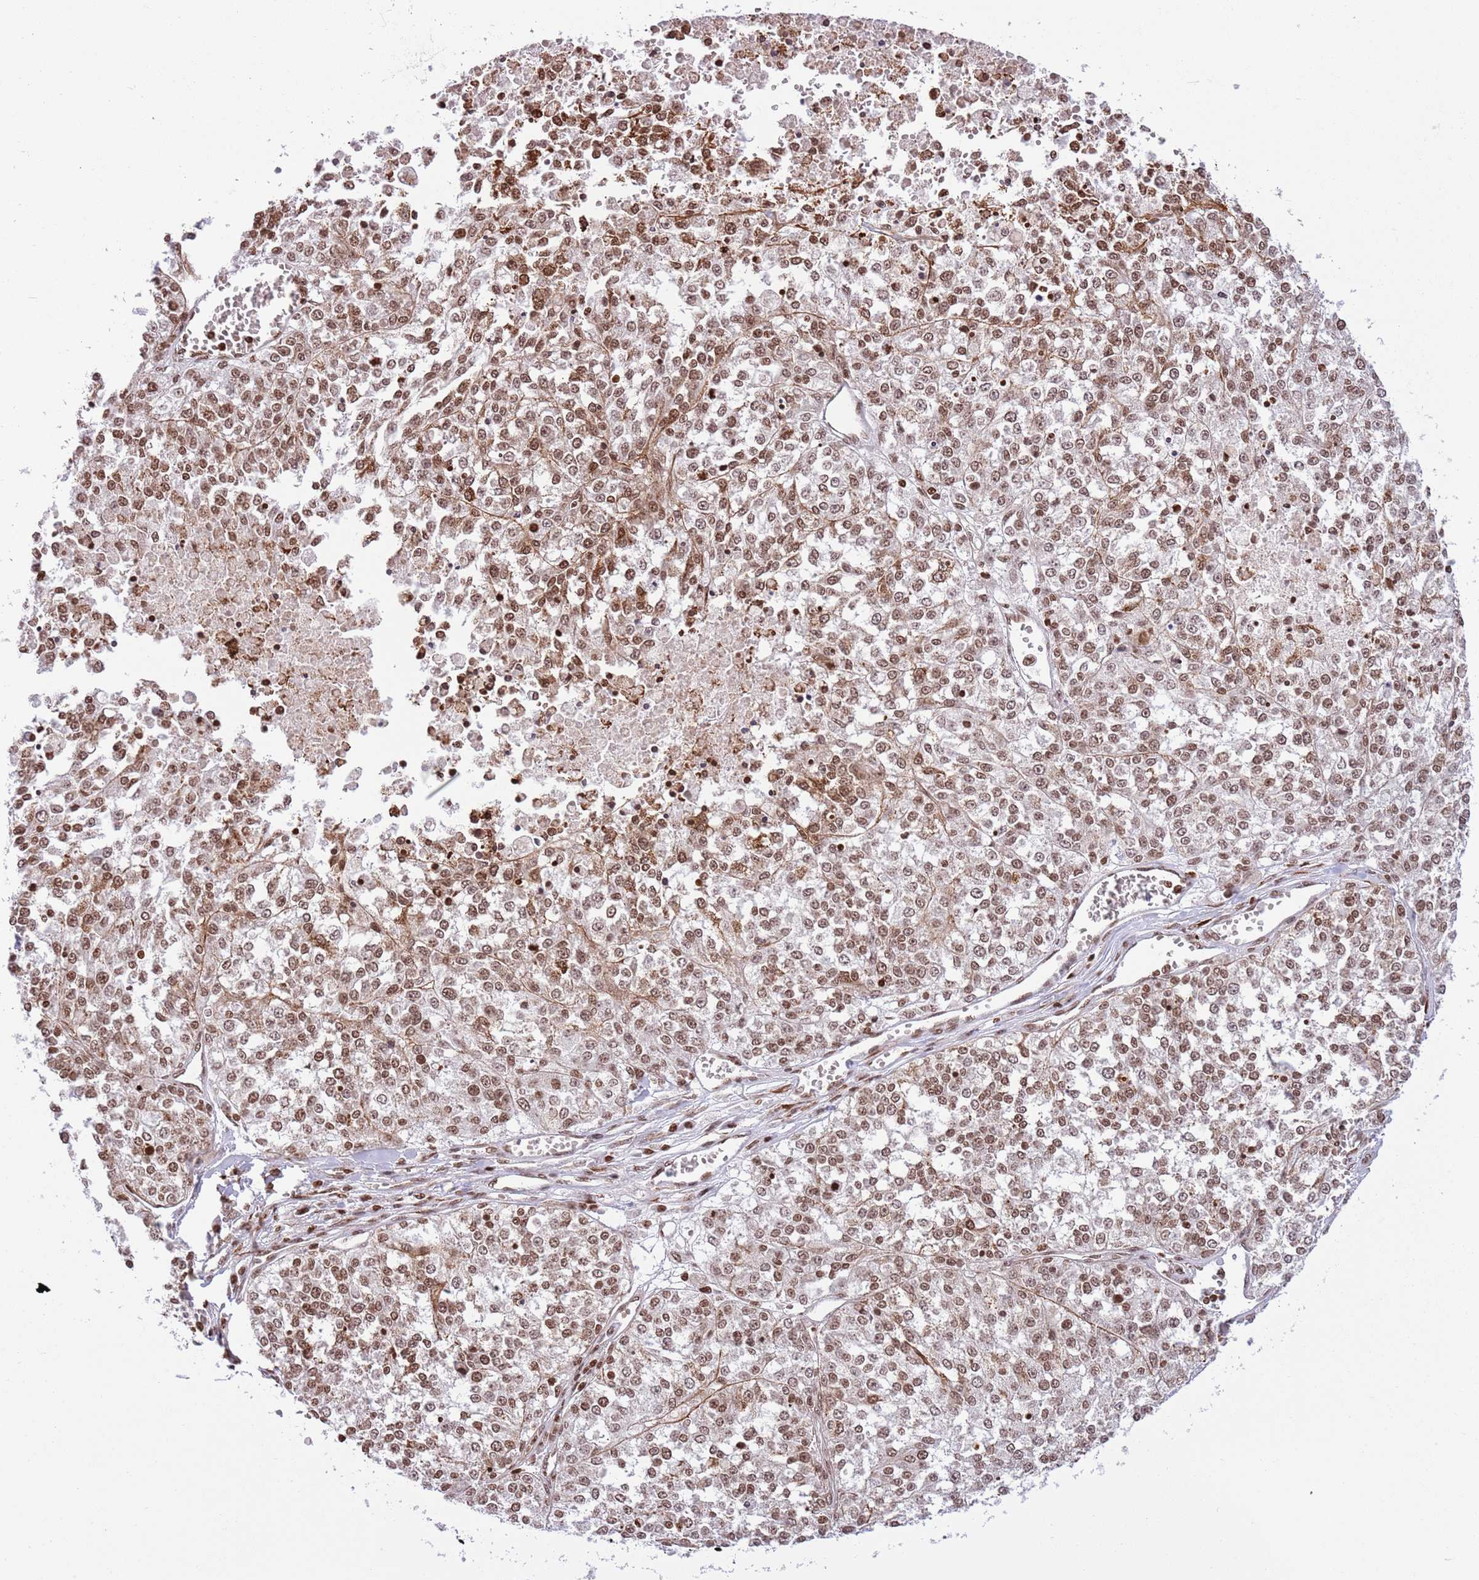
{"staining": {"intensity": "moderate", "quantity": ">75%", "location": "nuclear"}, "tissue": "melanoma", "cell_type": "Tumor cells", "image_type": "cancer", "snomed": [{"axis": "morphology", "description": "Malignant melanoma, NOS"}, {"axis": "topography", "description": "Skin"}], "caption": "Immunohistochemical staining of malignant melanoma displays medium levels of moderate nuclear protein expression in approximately >75% of tumor cells. (brown staining indicates protein expression, while blue staining denotes nuclei).", "gene": "NRIP1", "patient": {"sex": "female", "age": 64}}